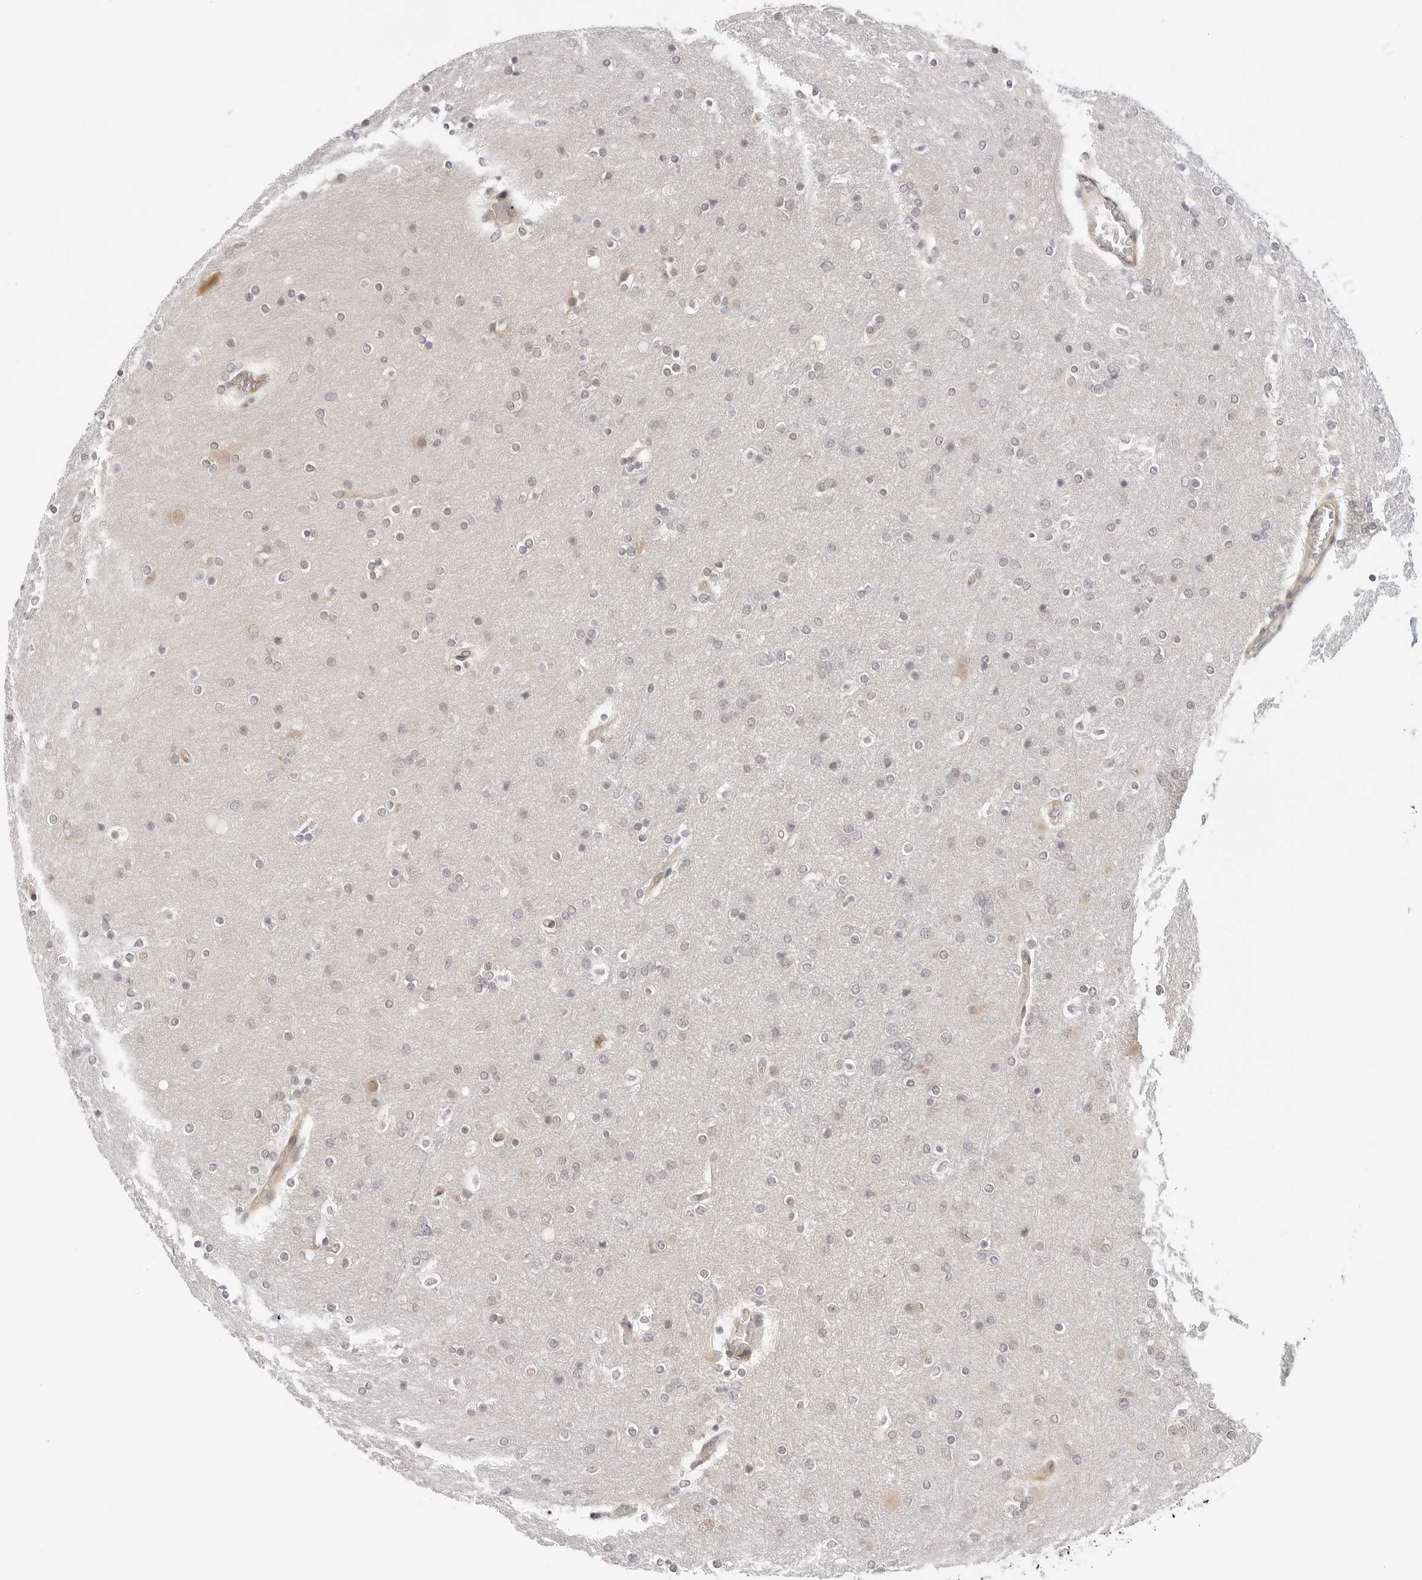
{"staining": {"intensity": "negative", "quantity": "none", "location": "none"}, "tissue": "glioma", "cell_type": "Tumor cells", "image_type": "cancer", "snomed": [{"axis": "morphology", "description": "Glioma, malignant, High grade"}, {"axis": "topography", "description": "Cerebral cortex"}], "caption": "DAB immunohistochemical staining of malignant high-grade glioma displays no significant staining in tumor cells. Brightfield microscopy of immunohistochemistry (IHC) stained with DAB (brown) and hematoxylin (blue), captured at high magnification.", "gene": "TCP1", "patient": {"sex": "female", "age": 36}}